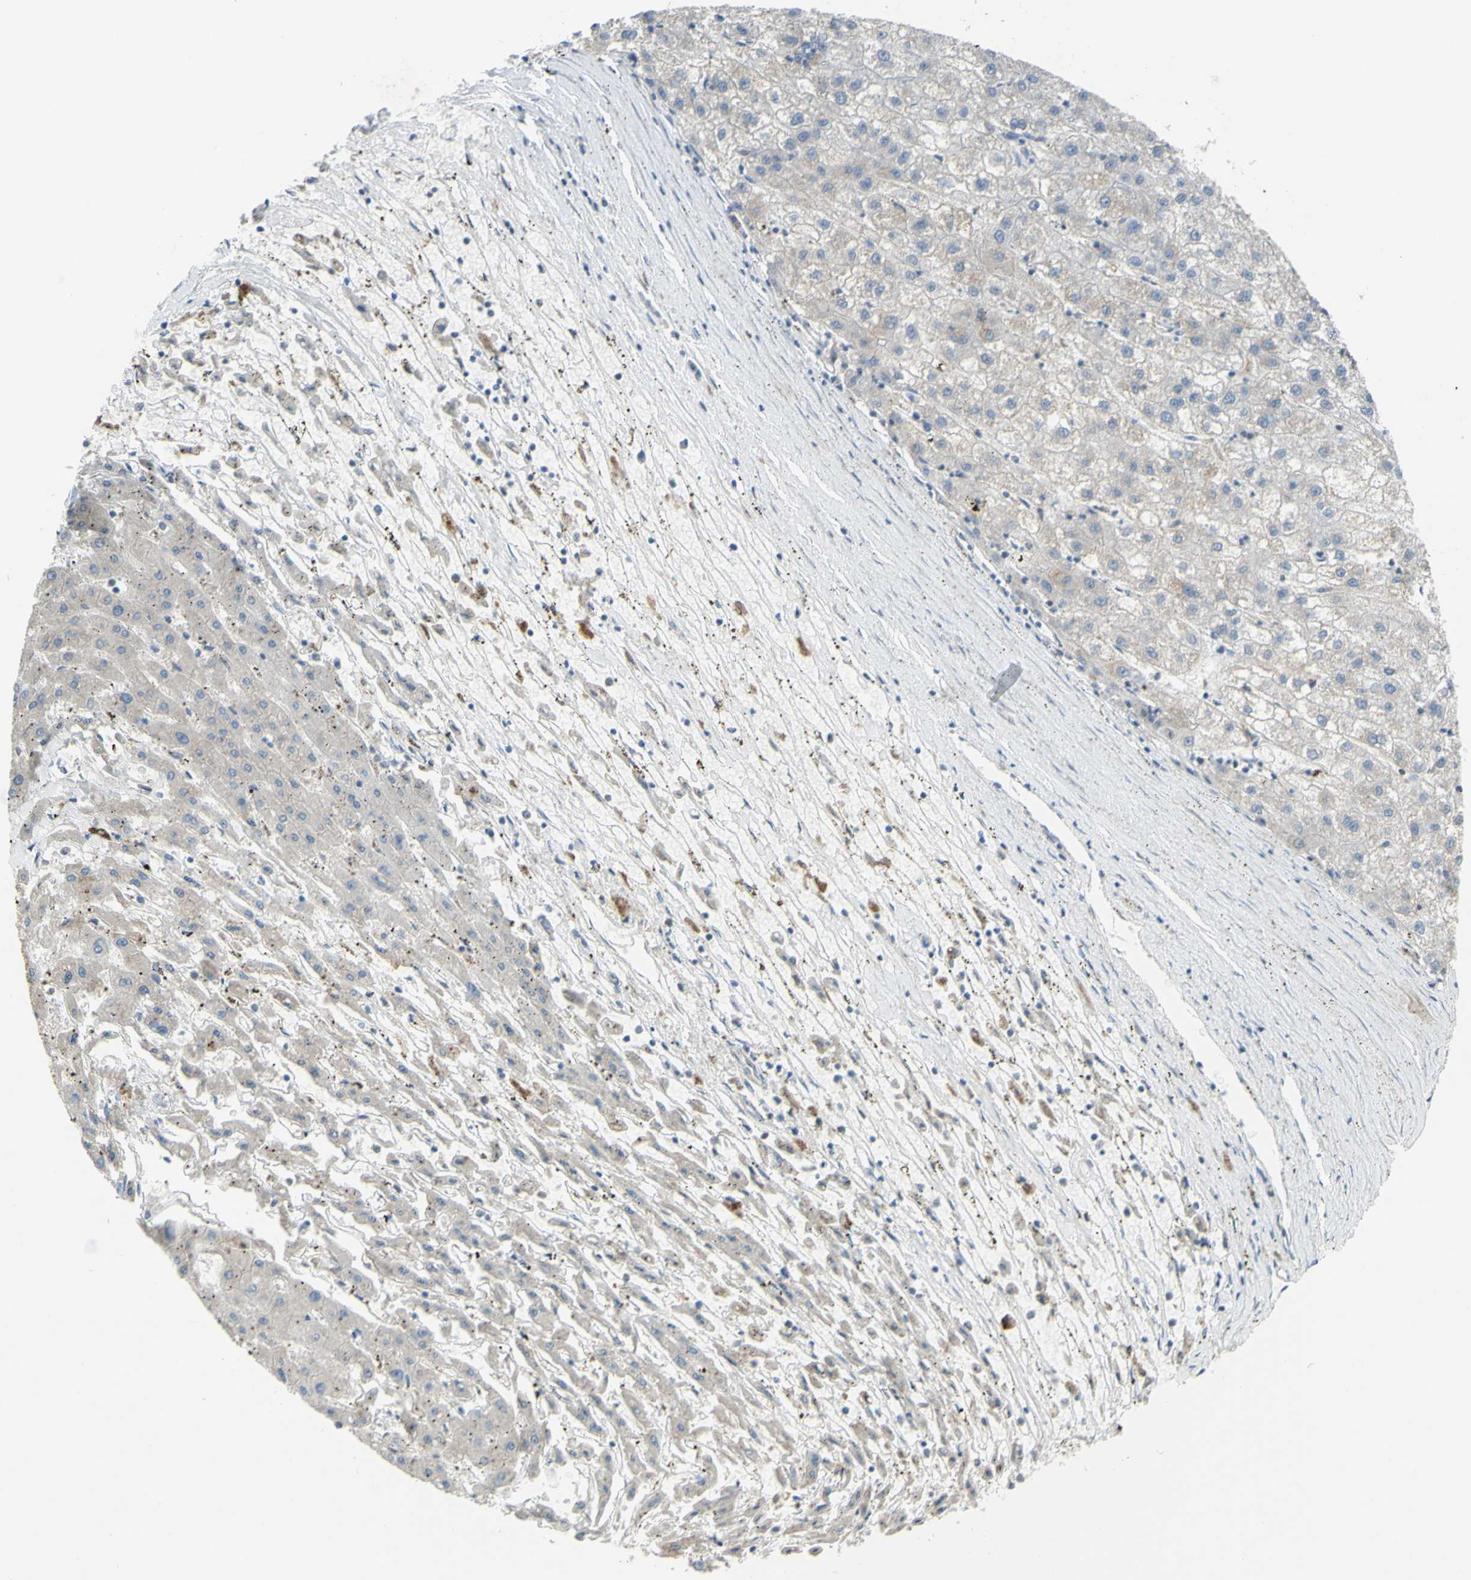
{"staining": {"intensity": "negative", "quantity": "none", "location": "none"}, "tissue": "liver cancer", "cell_type": "Tumor cells", "image_type": "cancer", "snomed": [{"axis": "morphology", "description": "Carcinoma, Hepatocellular, NOS"}, {"axis": "topography", "description": "Liver"}], "caption": "Immunohistochemistry of human liver cancer exhibits no positivity in tumor cells. The staining is performed using DAB brown chromogen with nuclei counter-stained in using hematoxylin.", "gene": "CNTNAP1", "patient": {"sex": "male", "age": 72}}